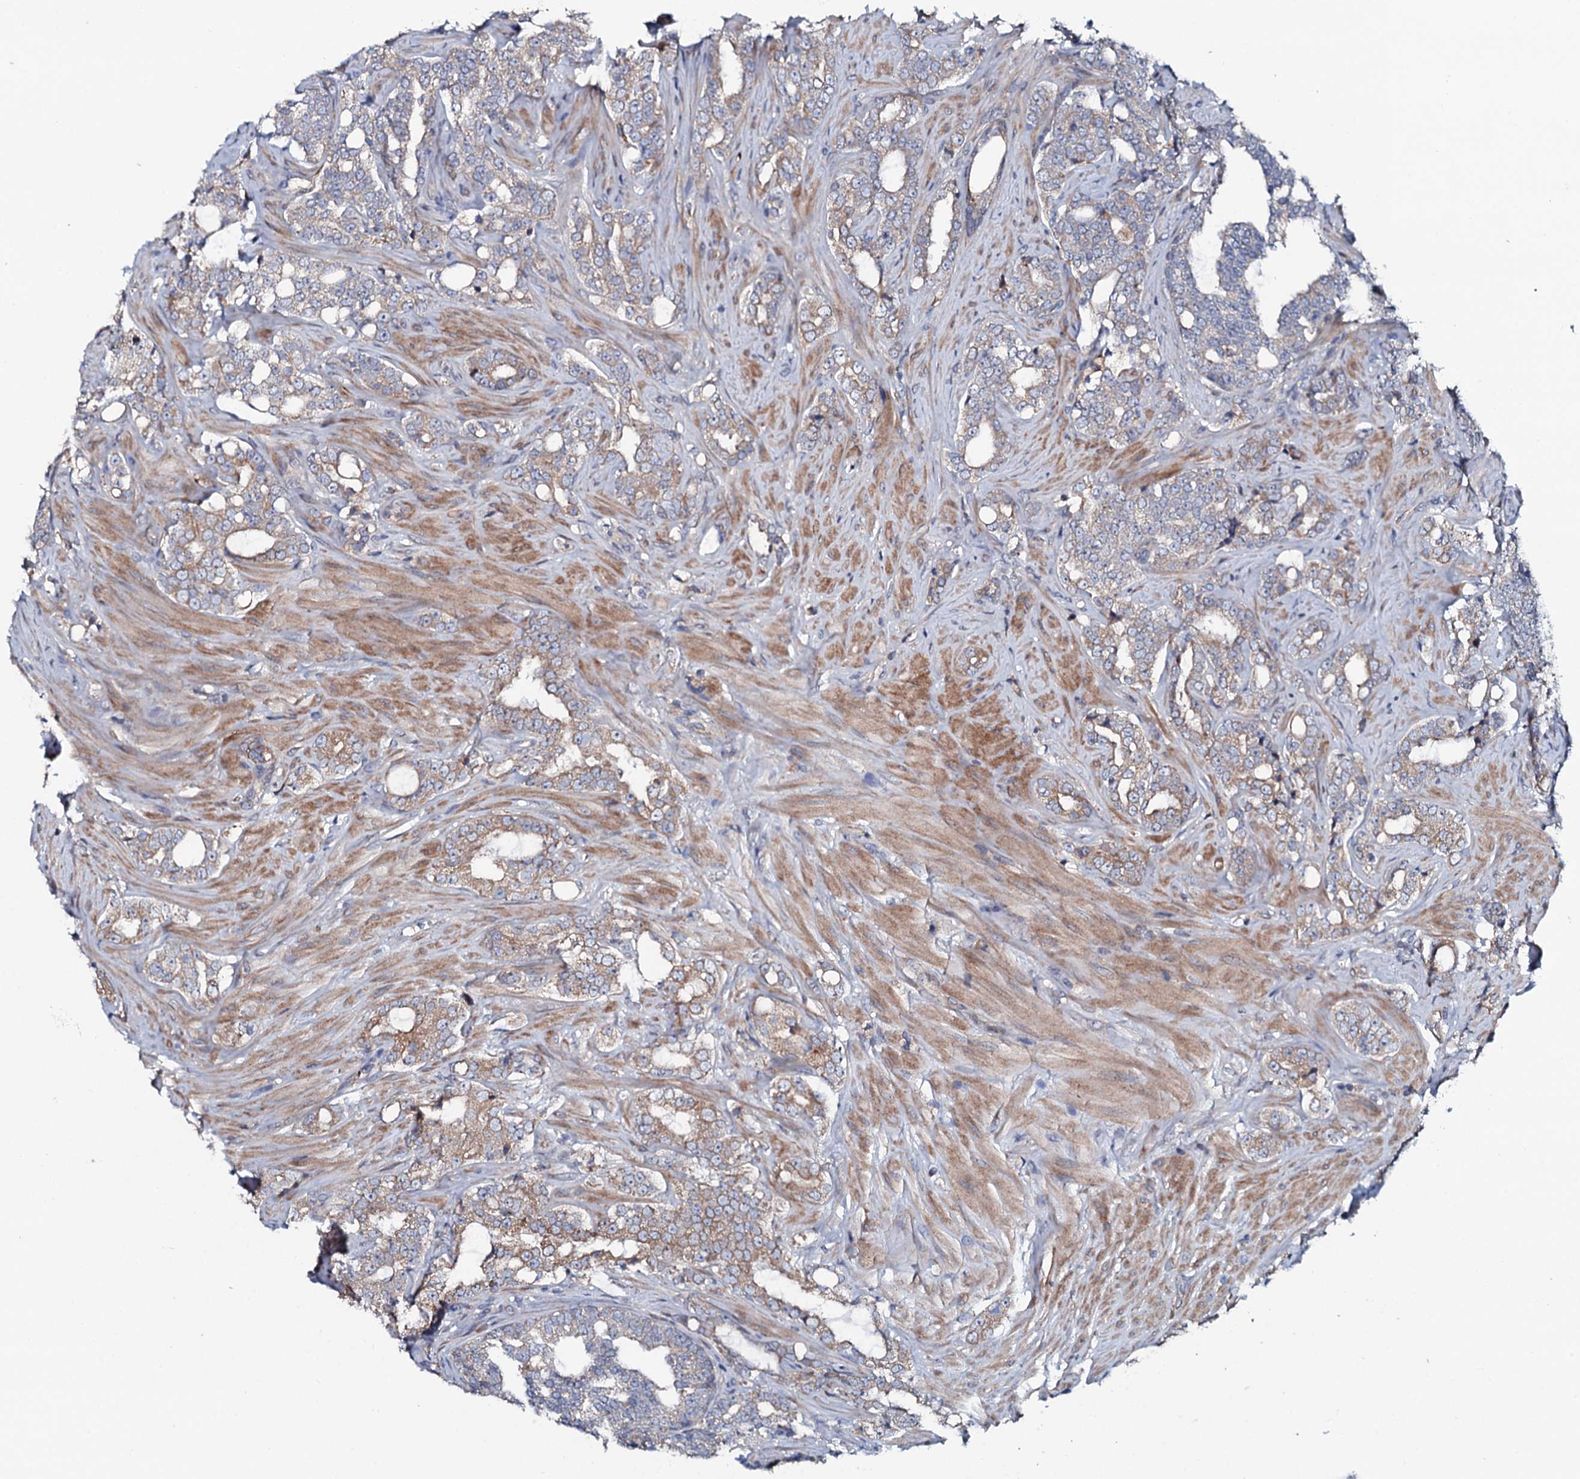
{"staining": {"intensity": "weak", "quantity": "25%-75%", "location": "cytoplasmic/membranous"}, "tissue": "prostate cancer", "cell_type": "Tumor cells", "image_type": "cancer", "snomed": [{"axis": "morphology", "description": "Adenocarcinoma, High grade"}, {"axis": "topography", "description": "Prostate"}], "caption": "This micrograph displays prostate cancer (adenocarcinoma (high-grade)) stained with immunohistochemistry to label a protein in brown. The cytoplasmic/membranous of tumor cells show weak positivity for the protein. Nuclei are counter-stained blue.", "gene": "TMEM151A", "patient": {"sex": "male", "age": 64}}